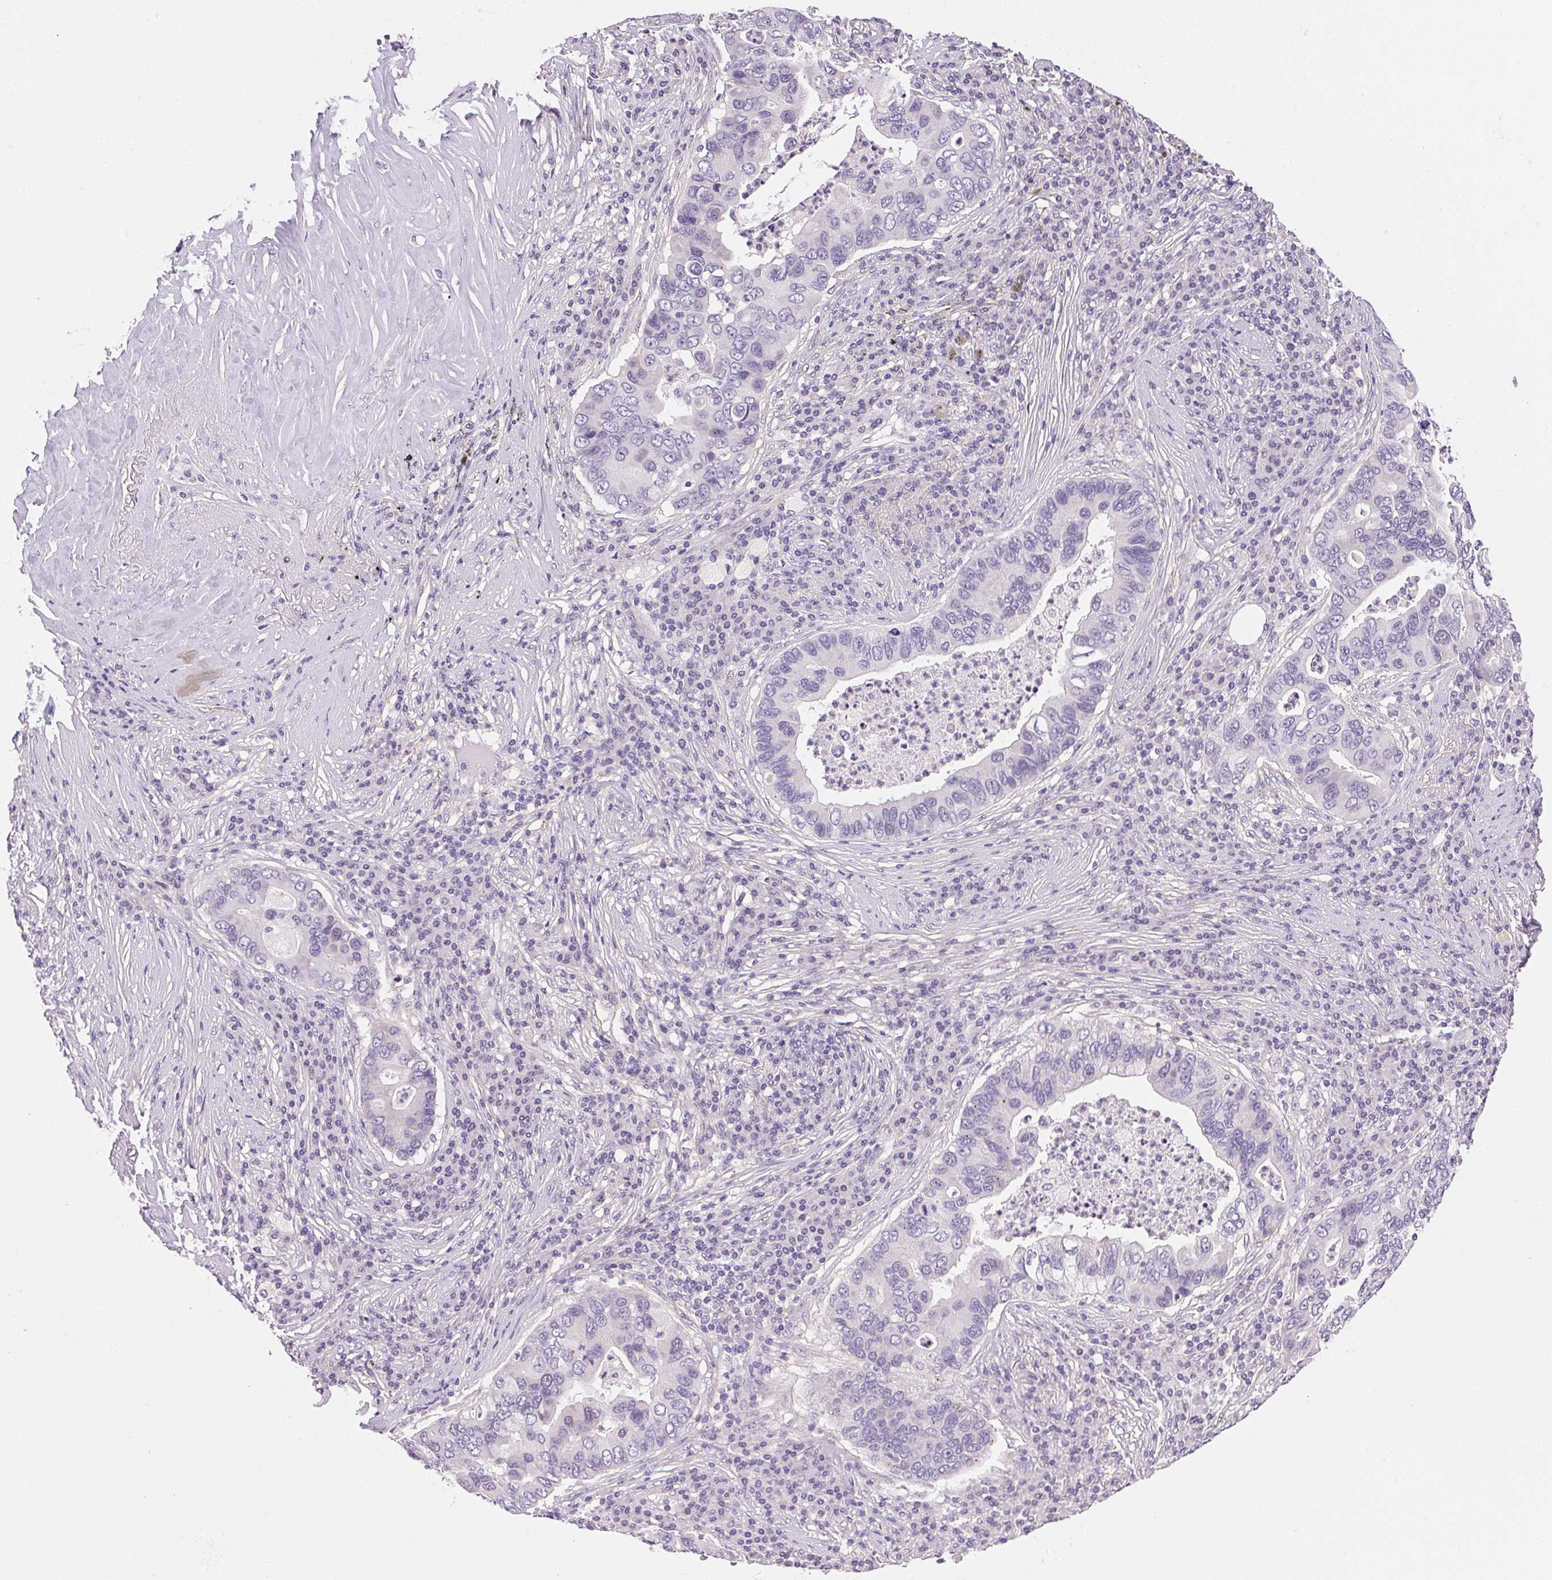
{"staining": {"intensity": "negative", "quantity": "none", "location": "none"}, "tissue": "lung cancer", "cell_type": "Tumor cells", "image_type": "cancer", "snomed": [{"axis": "morphology", "description": "Adenocarcinoma, NOS"}, {"axis": "morphology", "description": "Adenocarcinoma, metastatic, NOS"}, {"axis": "topography", "description": "Lymph node"}, {"axis": "topography", "description": "Lung"}], "caption": "Immunohistochemistry (IHC) image of human lung cancer (adenocarcinoma) stained for a protein (brown), which reveals no staining in tumor cells.", "gene": "SMTN", "patient": {"sex": "female", "age": 54}}